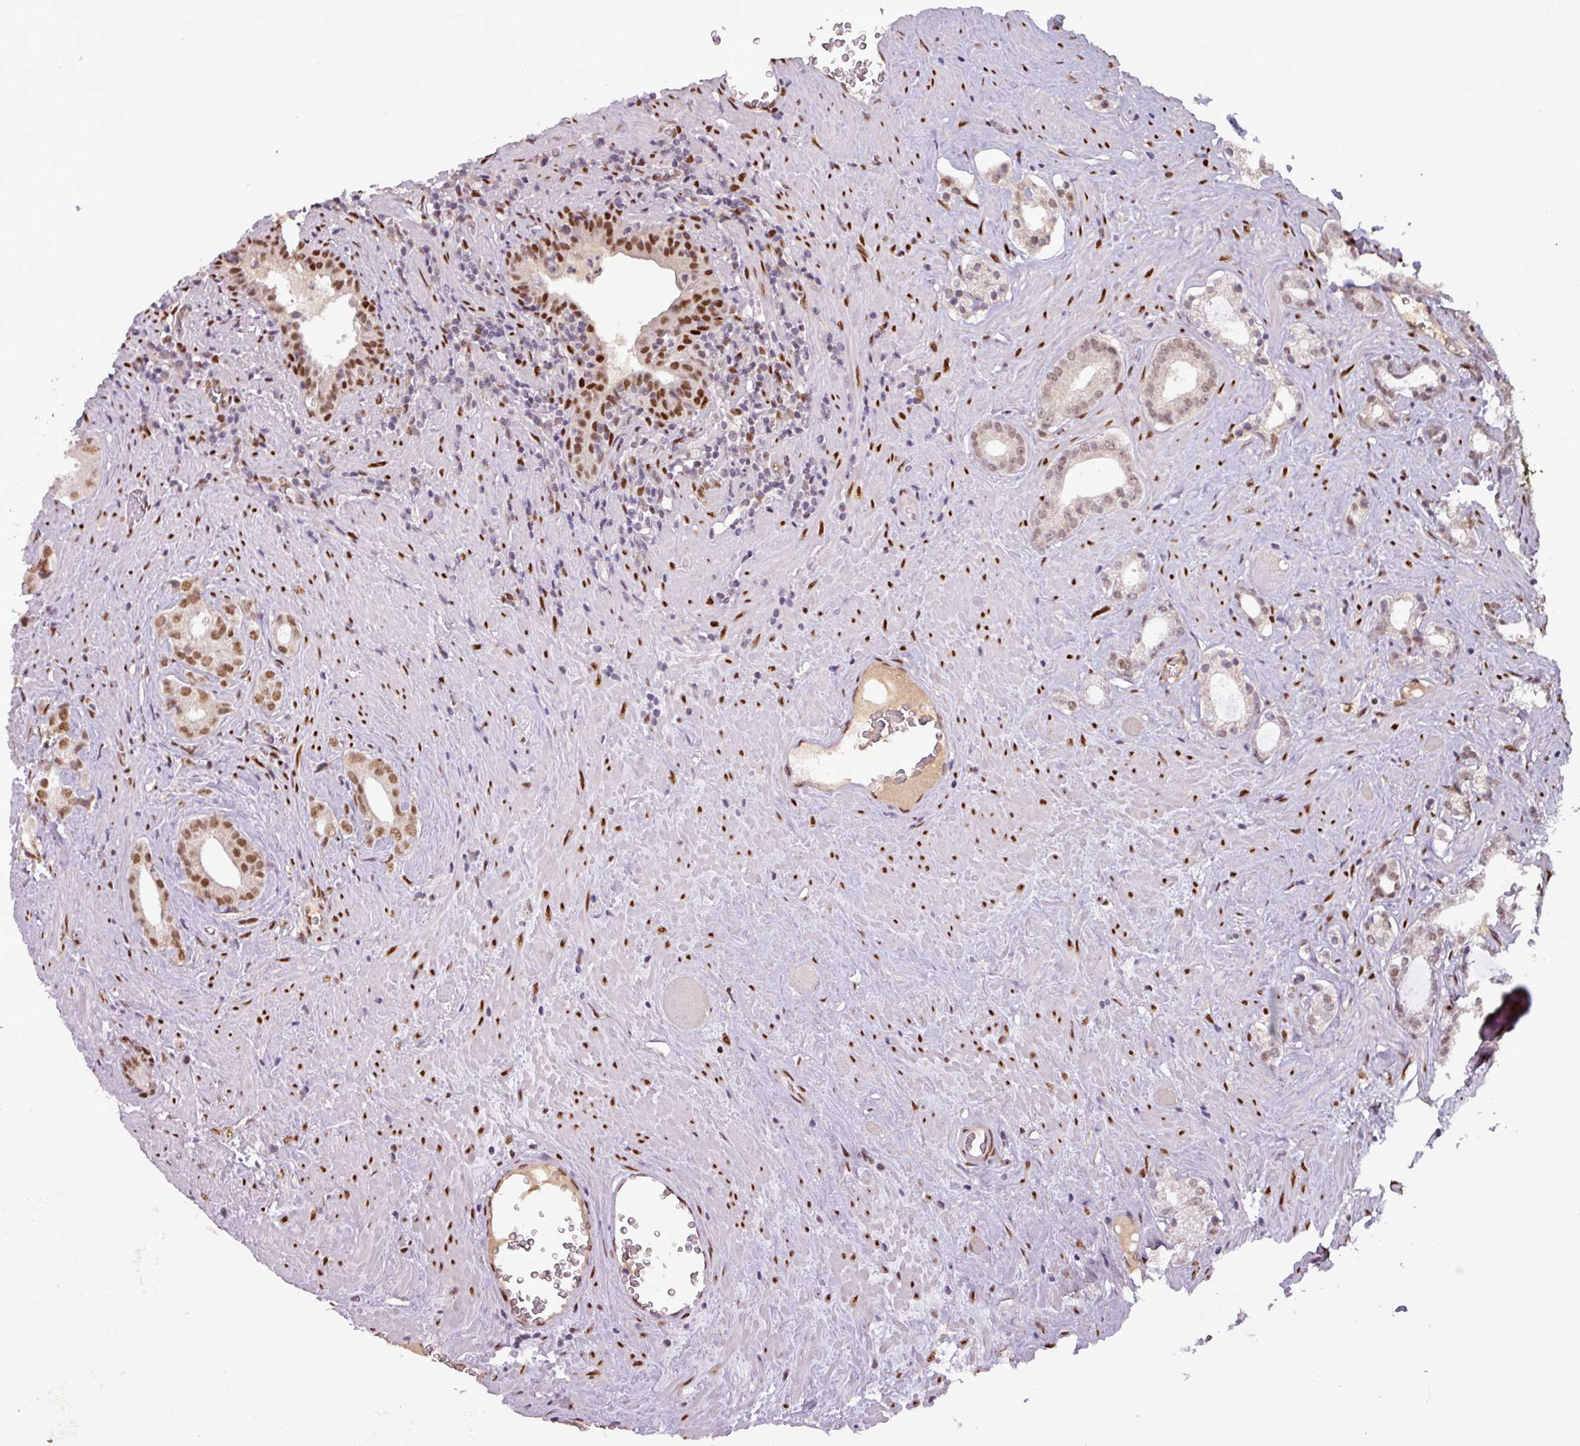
{"staining": {"intensity": "moderate", "quantity": ">75%", "location": "nuclear"}, "tissue": "prostate cancer", "cell_type": "Tumor cells", "image_type": "cancer", "snomed": [{"axis": "morphology", "description": "Adenocarcinoma, Low grade"}, {"axis": "topography", "description": "Prostate"}], "caption": "Protein staining of prostate adenocarcinoma (low-grade) tissue exhibits moderate nuclear staining in about >75% of tumor cells. Immunohistochemistry (ihc) stains the protein of interest in brown and the nuclei are stained blue.", "gene": "IRF2BPL", "patient": {"sex": "male", "age": 71}}